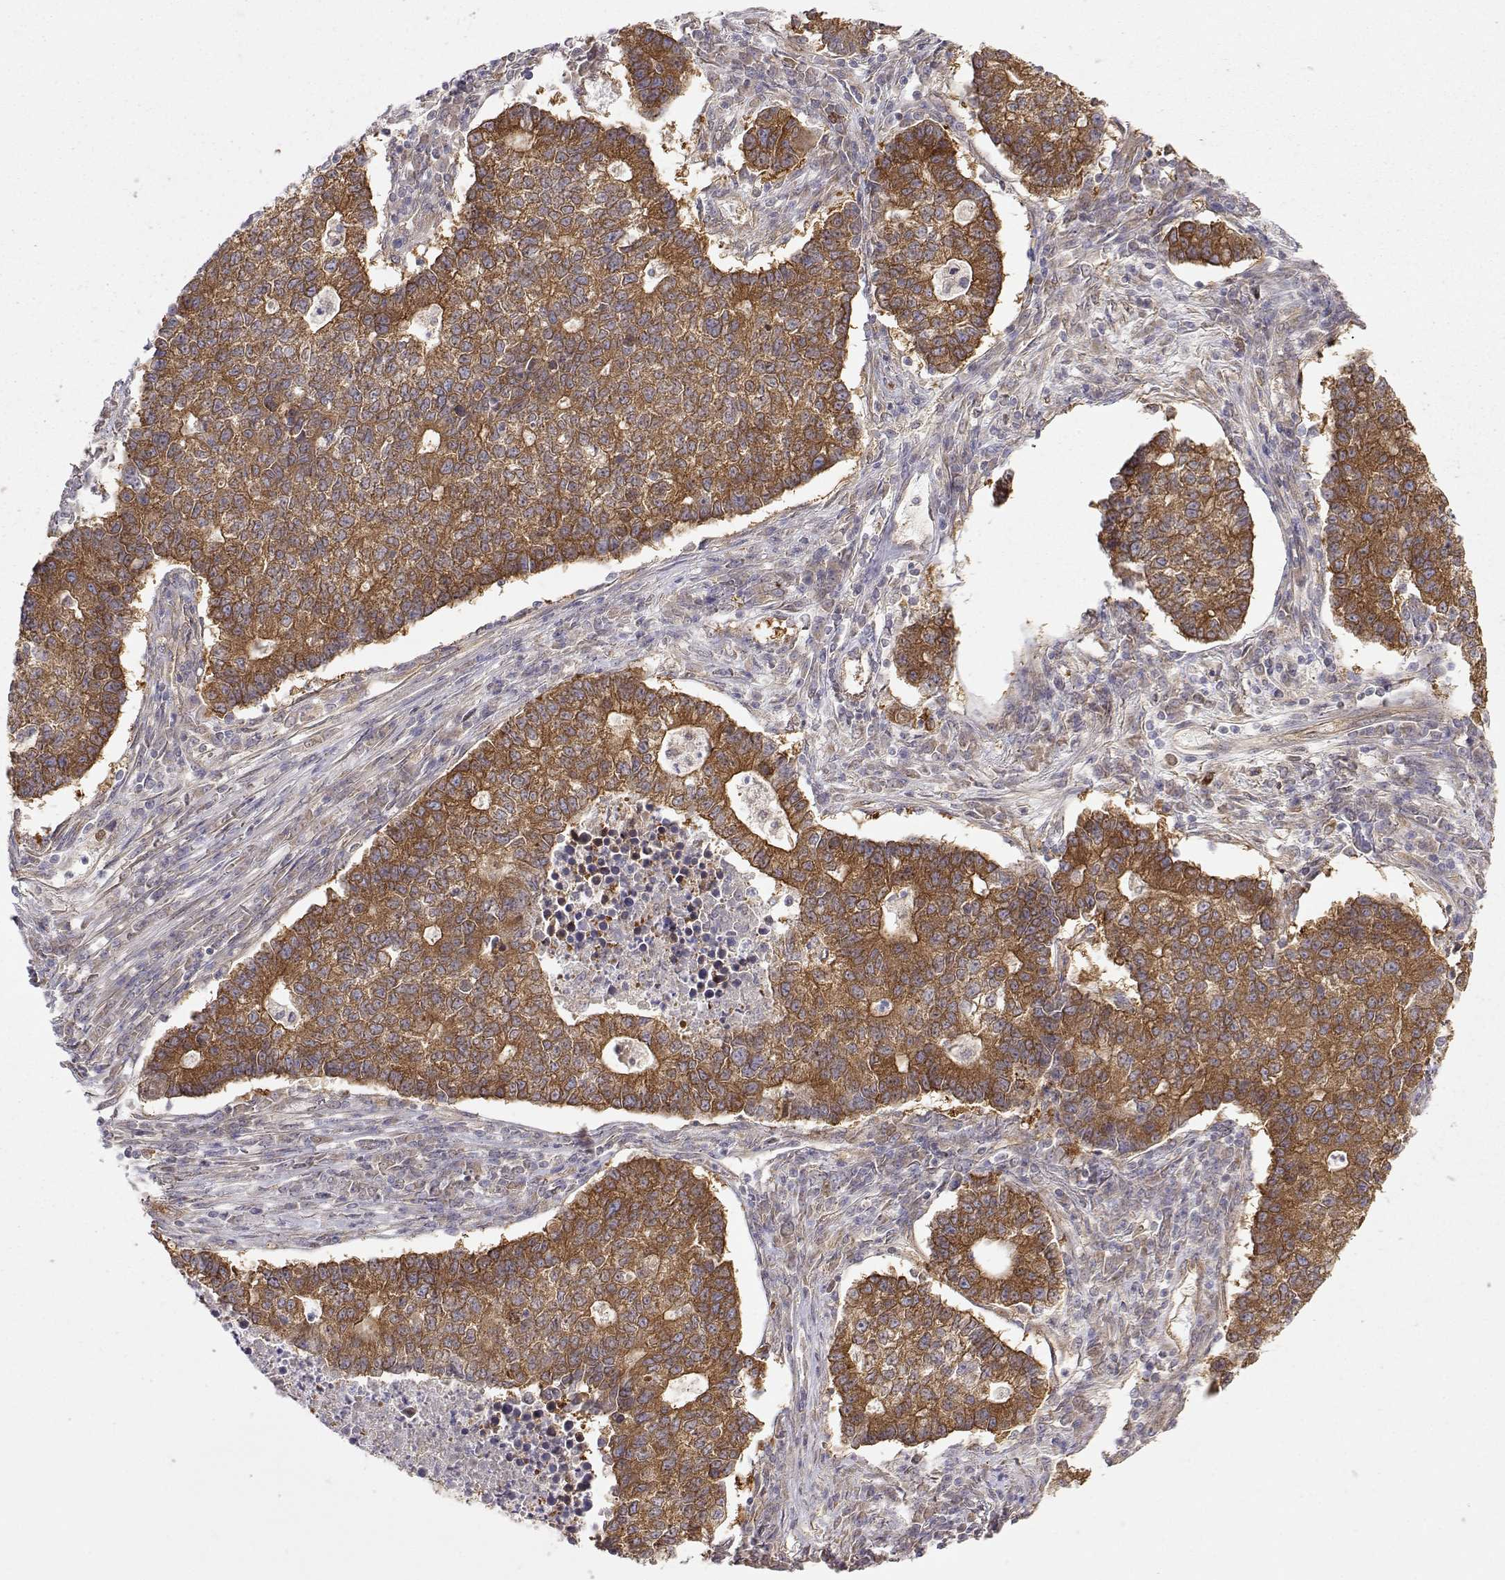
{"staining": {"intensity": "strong", "quantity": ">75%", "location": "cytoplasmic/membranous"}, "tissue": "lung cancer", "cell_type": "Tumor cells", "image_type": "cancer", "snomed": [{"axis": "morphology", "description": "Adenocarcinoma, NOS"}, {"axis": "topography", "description": "Lung"}], "caption": "Immunohistochemistry (IHC) staining of adenocarcinoma (lung), which displays high levels of strong cytoplasmic/membranous positivity in about >75% of tumor cells indicating strong cytoplasmic/membranous protein expression. The staining was performed using DAB (brown) for protein detection and nuclei were counterstained in hematoxylin (blue).", "gene": "PAIP1", "patient": {"sex": "male", "age": 57}}